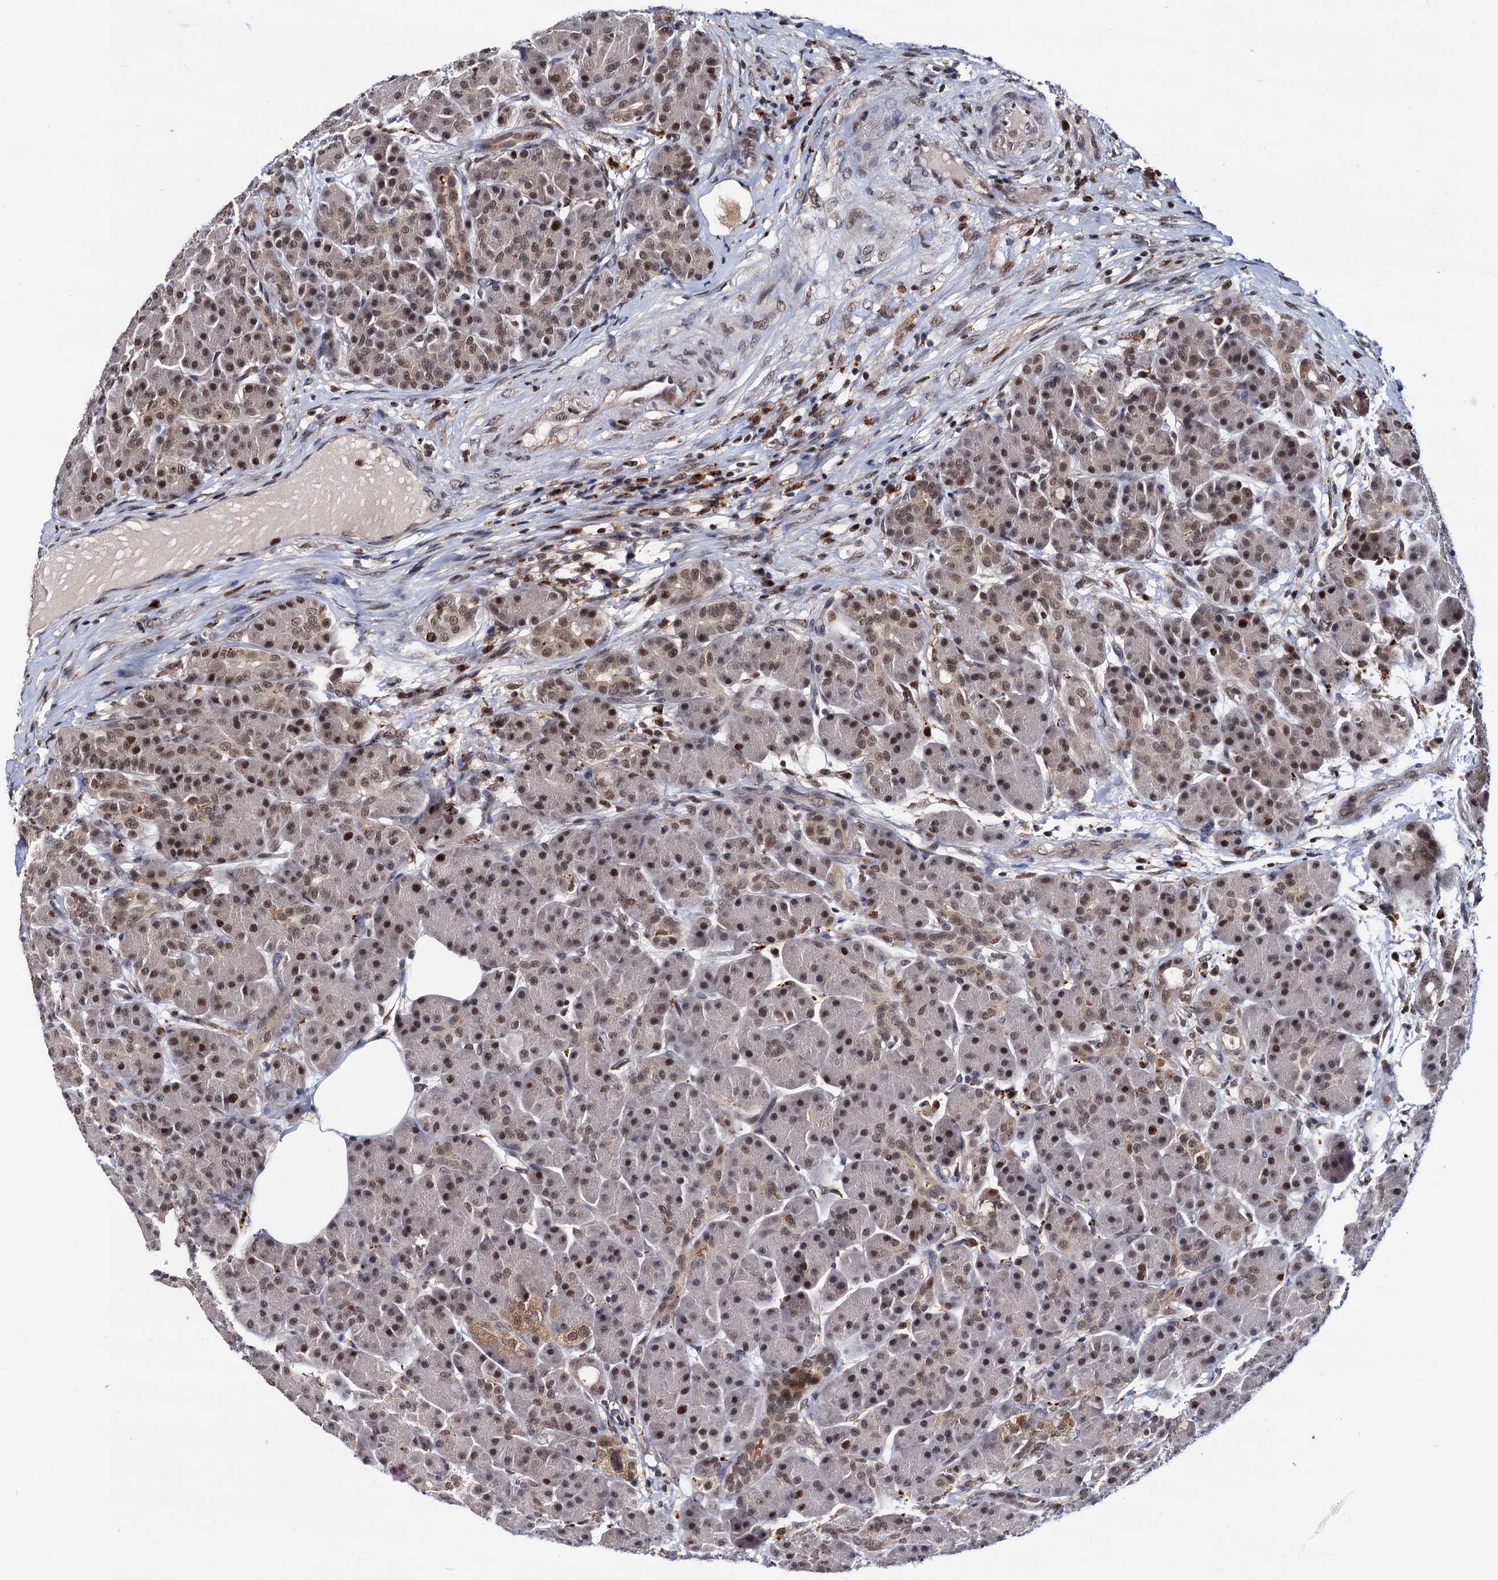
{"staining": {"intensity": "moderate", "quantity": "25%-75%", "location": "nuclear"}, "tissue": "pancreas", "cell_type": "Exocrine glandular cells", "image_type": "normal", "snomed": [{"axis": "morphology", "description": "Normal tissue, NOS"}, {"axis": "topography", "description": "Pancreas"}], "caption": "Pancreas stained with immunohistochemistry demonstrates moderate nuclear positivity in about 25%-75% of exocrine glandular cells.", "gene": "RNASEH2B", "patient": {"sex": "male", "age": 63}}